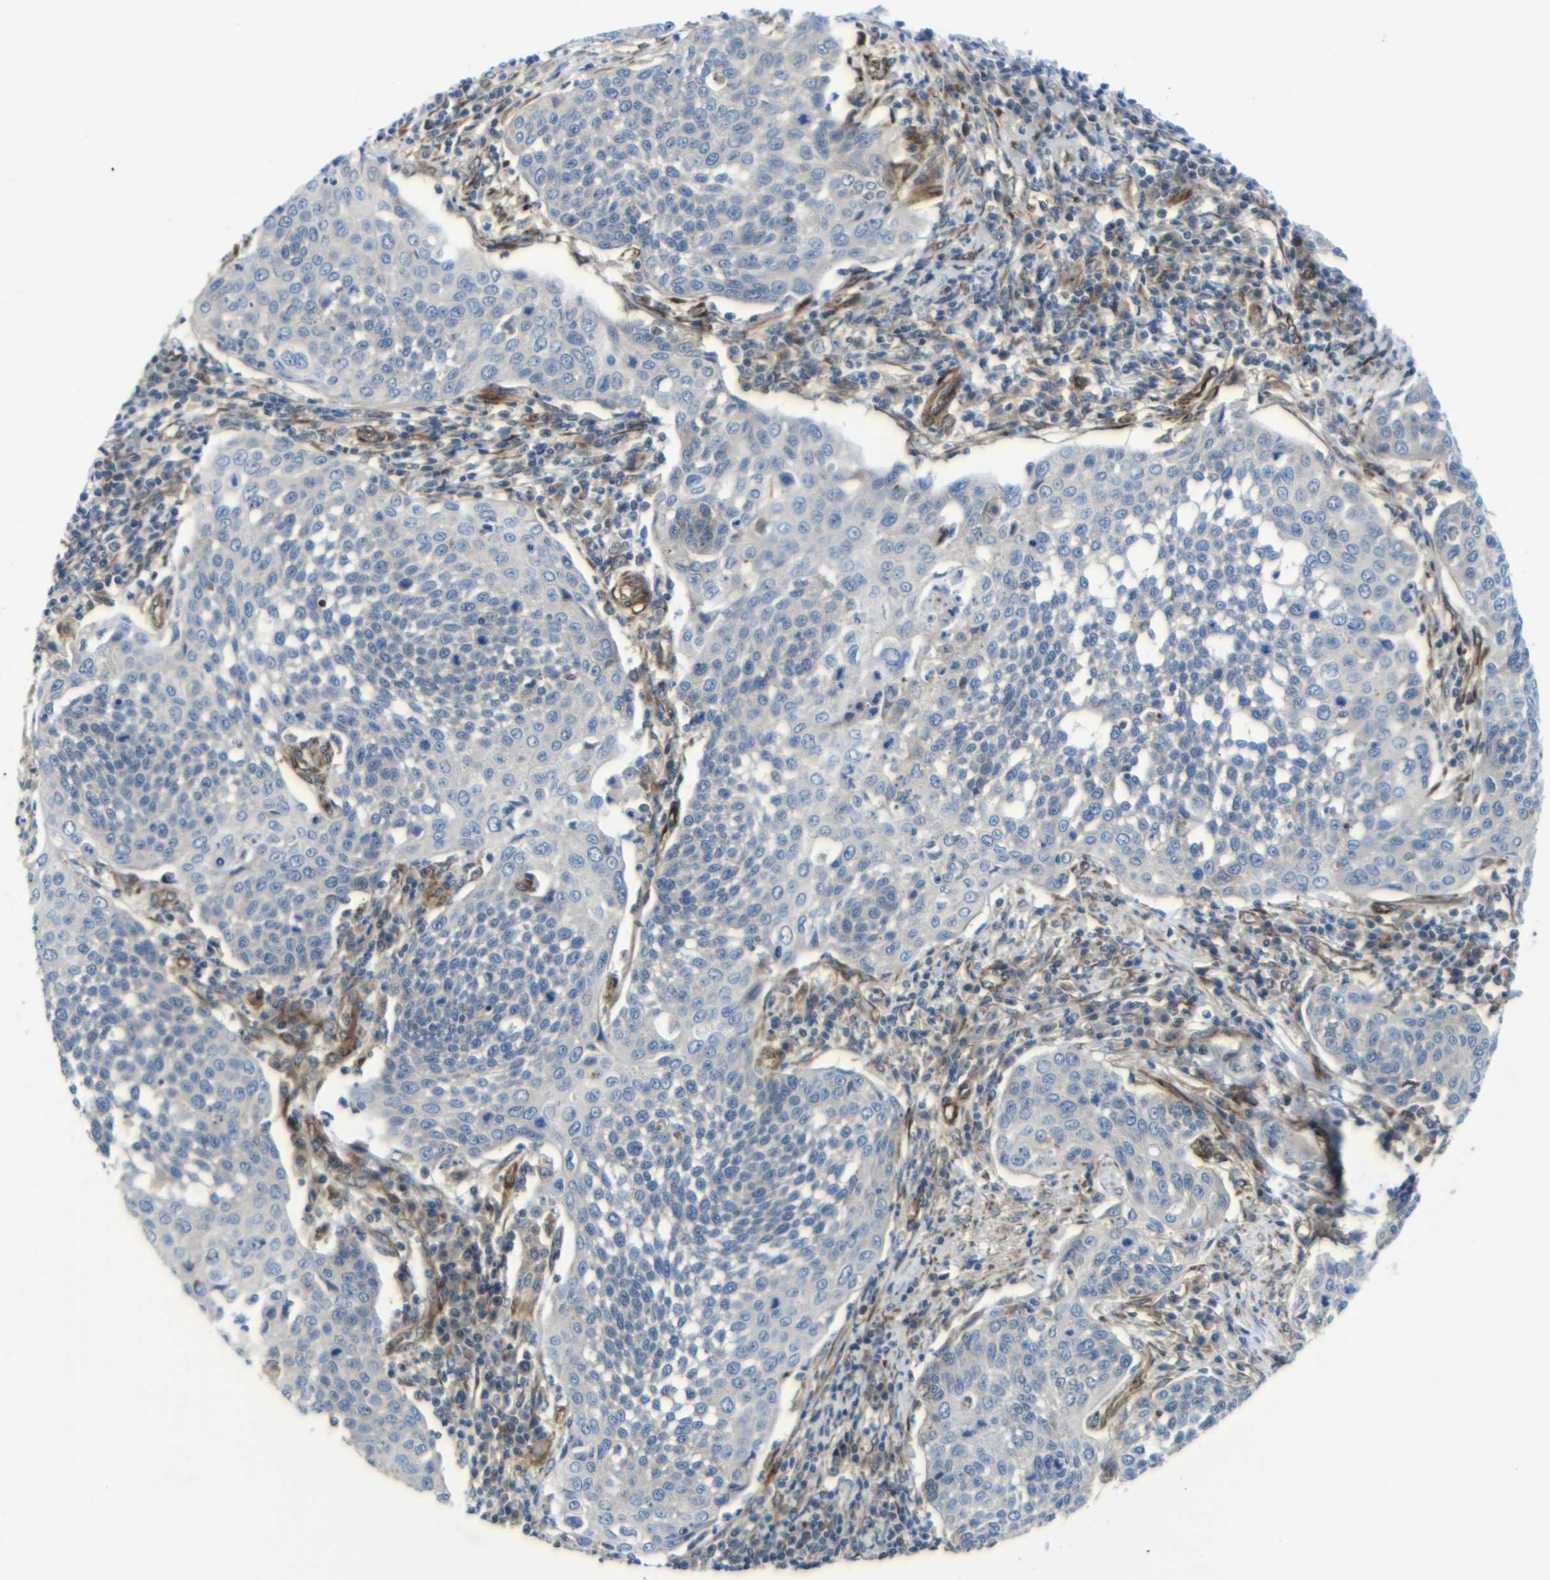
{"staining": {"intensity": "negative", "quantity": "none", "location": "none"}, "tissue": "cervical cancer", "cell_type": "Tumor cells", "image_type": "cancer", "snomed": [{"axis": "morphology", "description": "Squamous cell carcinoma, NOS"}, {"axis": "topography", "description": "Cervix"}], "caption": "IHC of cervical cancer shows no positivity in tumor cells. (DAB immunohistochemistry (IHC) visualized using brightfield microscopy, high magnification).", "gene": "PARP14", "patient": {"sex": "female", "age": 34}}